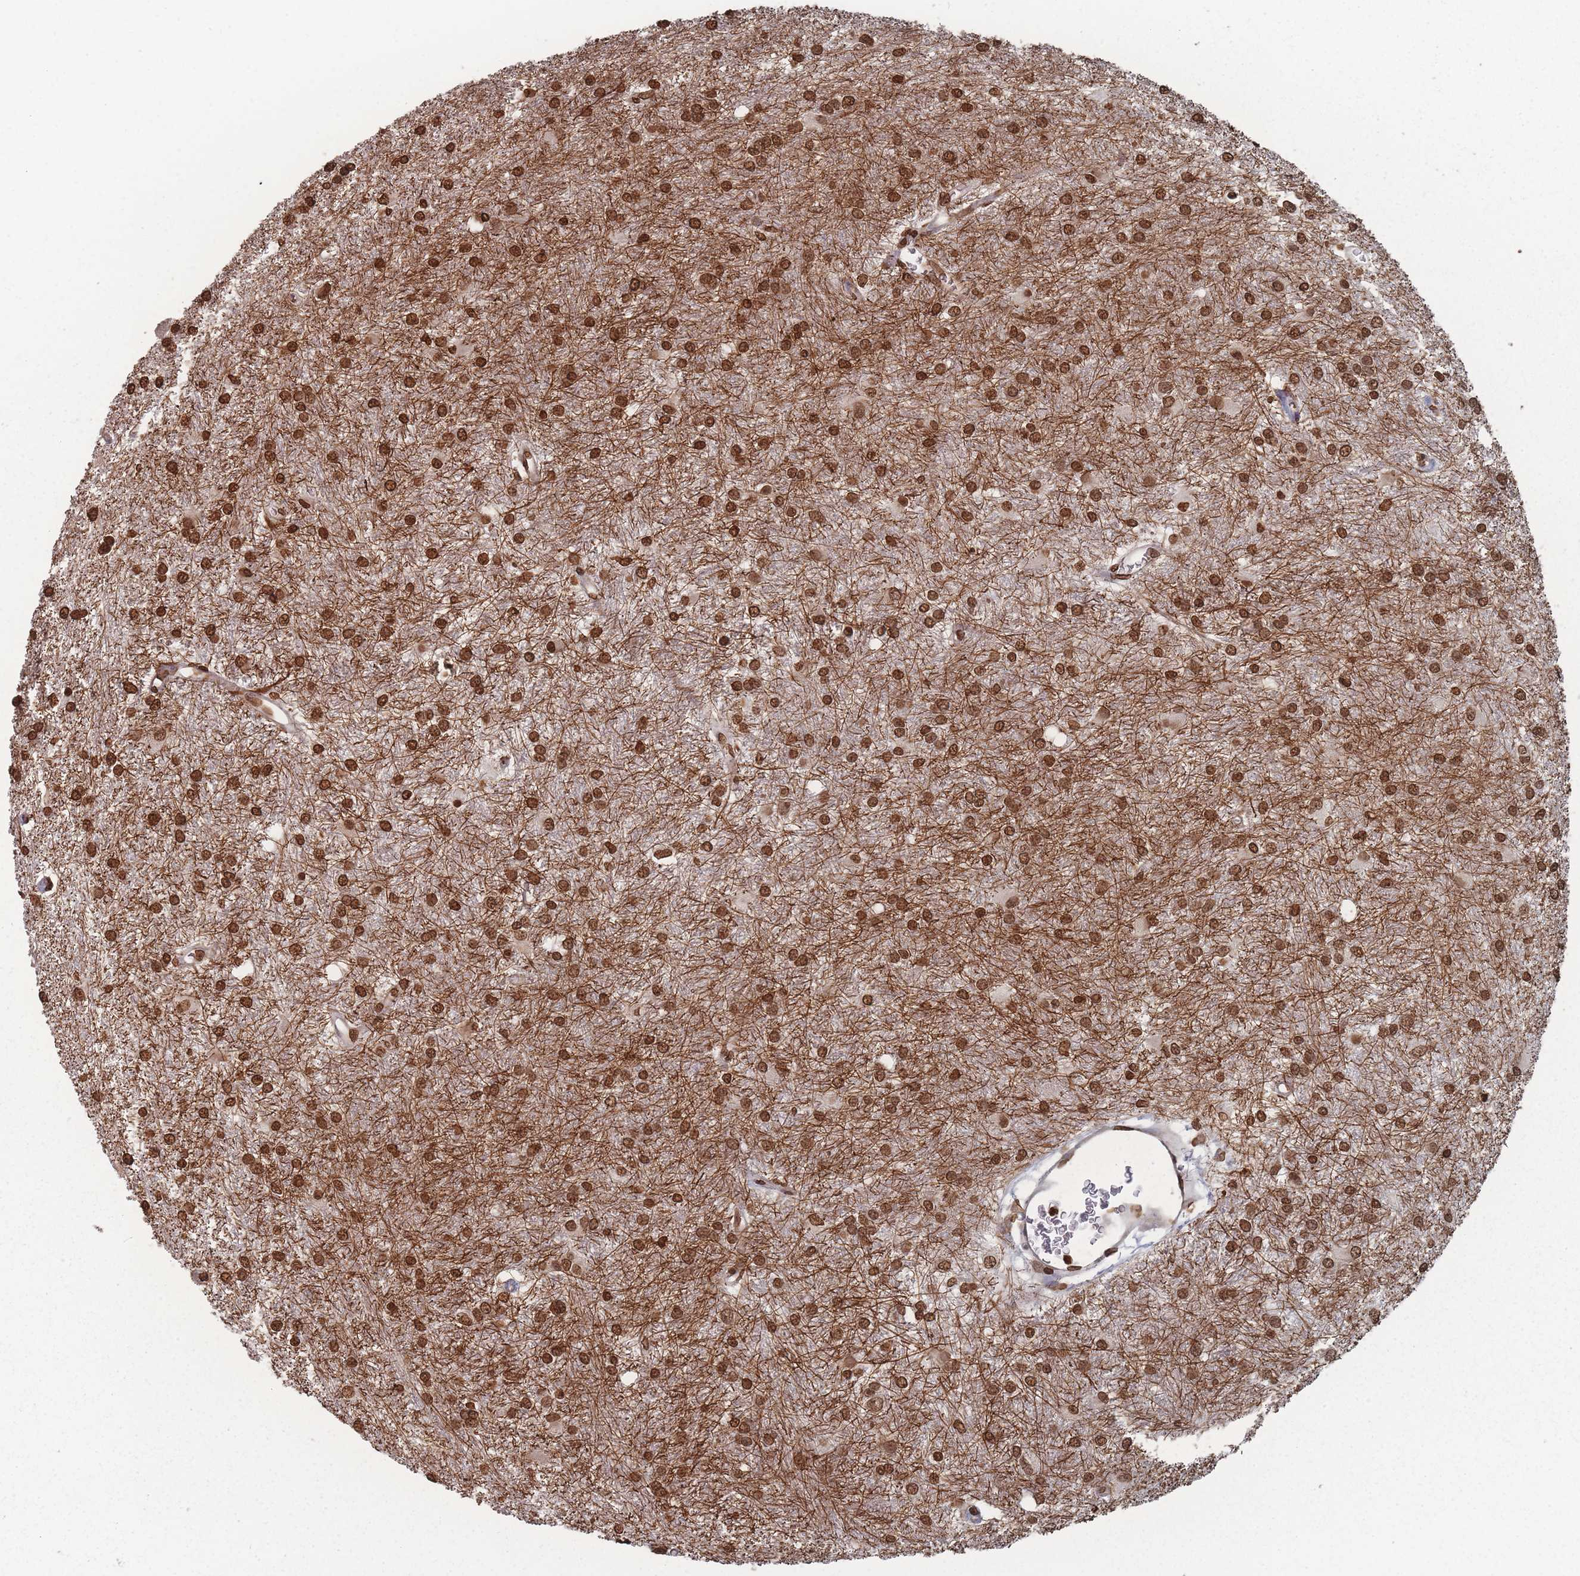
{"staining": {"intensity": "strong", "quantity": ">75%", "location": "nuclear"}, "tissue": "glioma", "cell_type": "Tumor cells", "image_type": "cancer", "snomed": [{"axis": "morphology", "description": "Glioma, malignant, High grade"}, {"axis": "topography", "description": "Brain"}], "caption": "Immunohistochemical staining of malignant glioma (high-grade) demonstrates strong nuclear protein staining in about >75% of tumor cells.", "gene": "PLEKHG5", "patient": {"sex": "female", "age": 50}}